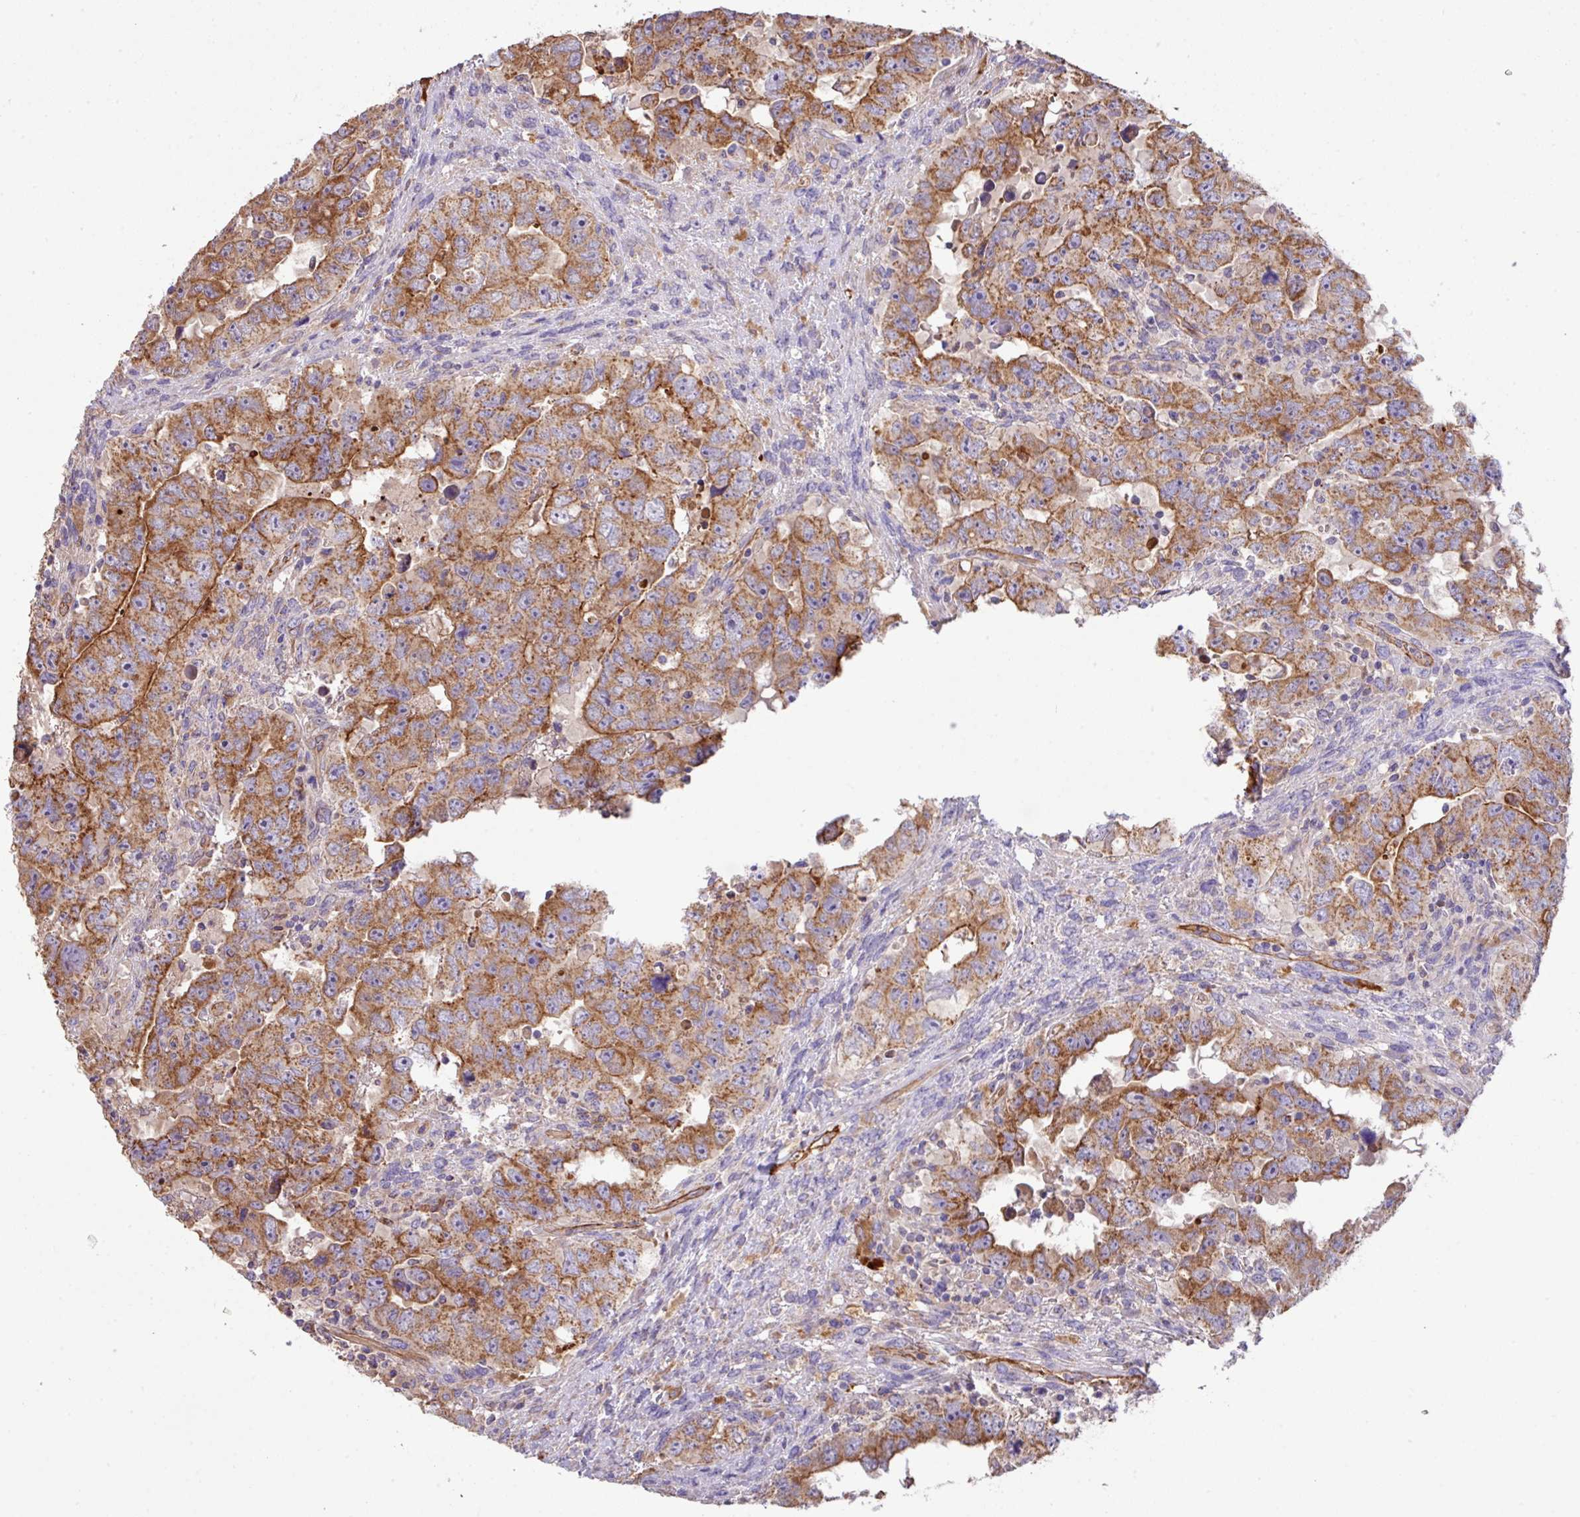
{"staining": {"intensity": "moderate", "quantity": ">75%", "location": "cytoplasmic/membranous"}, "tissue": "testis cancer", "cell_type": "Tumor cells", "image_type": "cancer", "snomed": [{"axis": "morphology", "description": "Carcinoma, Embryonal, NOS"}, {"axis": "topography", "description": "Testis"}], "caption": "A medium amount of moderate cytoplasmic/membranous staining is seen in about >75% of tumor cells in testis embryonal carcinoma tissue. The protein is shown in brown color, while the nuclei are stained blue.", "gene": "LRRC53", "patient": {"sex": "male", "age": 24}}